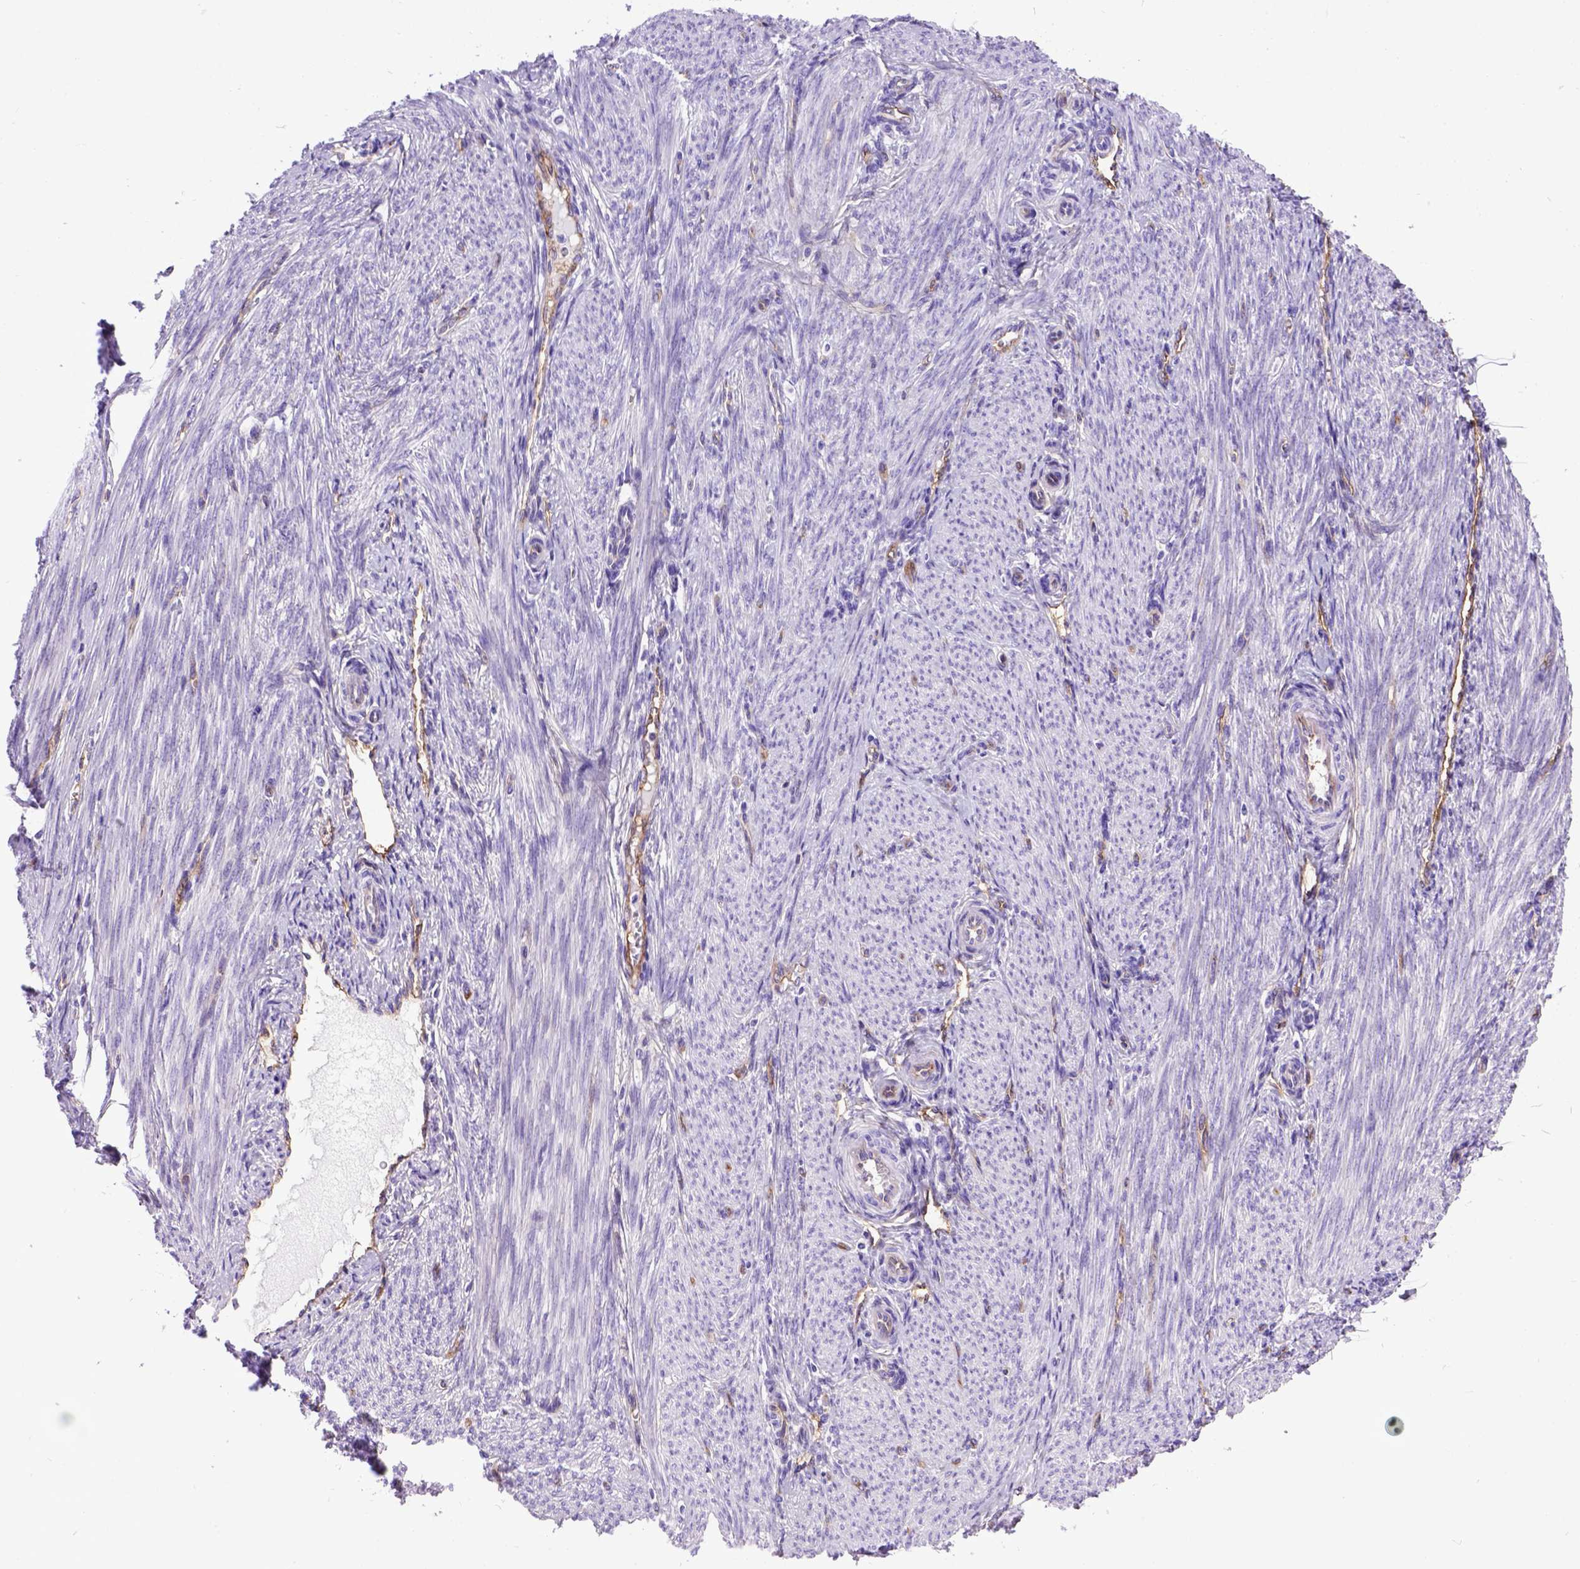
{"staining": {"intensity": "negative", "quantity": "none", "location": "none"}, "tissue": "endometrium", "cell_type": "Cells in endometrial stroma", "image_type": "normal", "snomed": [{"axis": "morphology", "description": "Normal tissue, NOS"}, {"axis": "topography", "description": "Endometrium"}], "caption": "Immunohistochemistry photomicrograph of normal human endometrium stained for a protein (brown), which demonstrates no staining in cells in endometrial stroma. (Immunohistochemistry (ihc), brightfield microscopy, high magnification).", "gene": "ENG", "patient": {"sex": "female", "age": 39}}